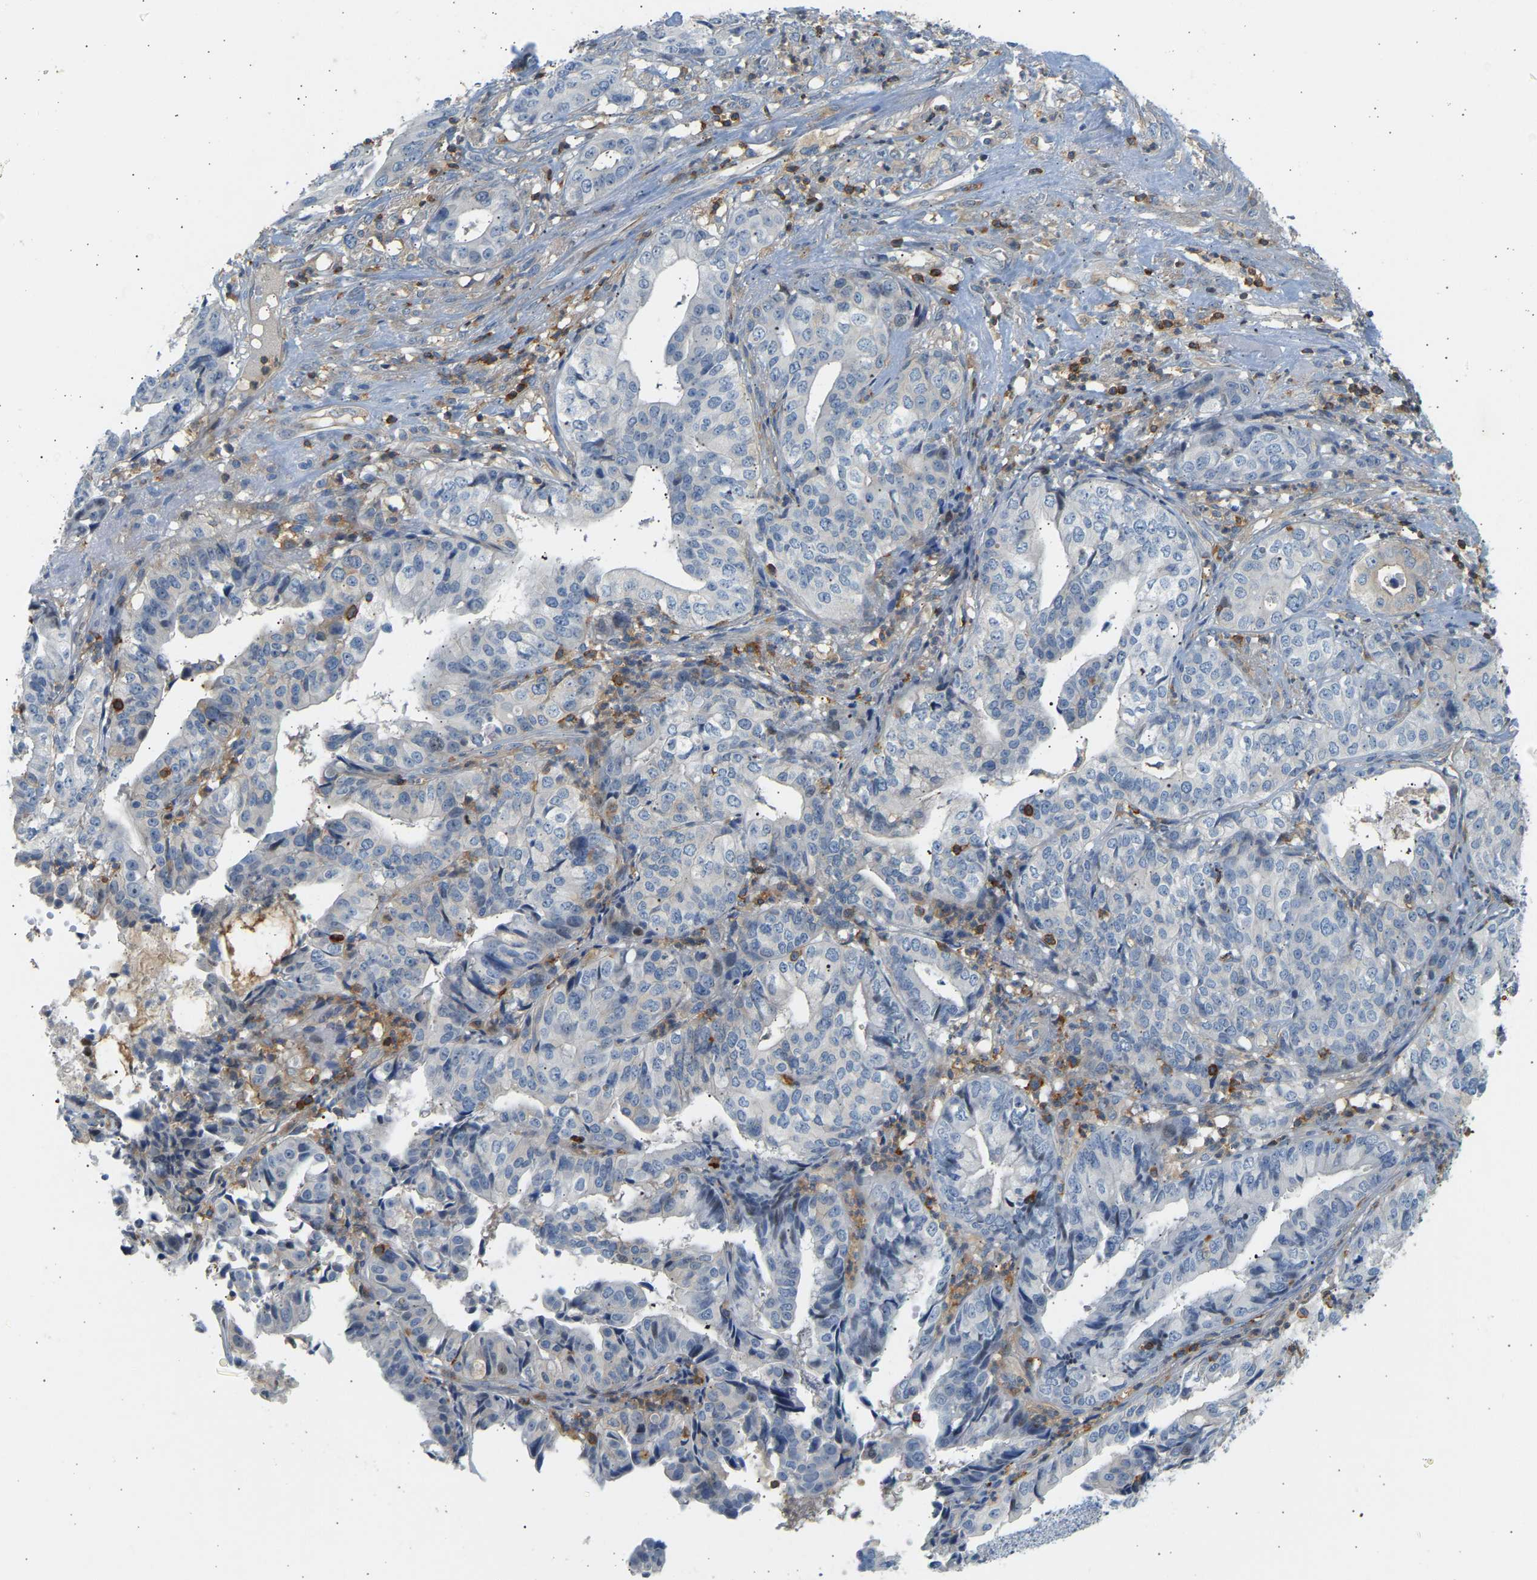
{"staining": {"intensity": "negative", "quantity": "none", "location": "none"}, "tissue": "liver cancer", "cell_type": "Tumor cells", "image_type": "cancer", "snomed": [{"axis": "morphology", "description": "Cholangiocarcinoma"}, {"axis": "topography", "description": "Liver"}], "caption": "An immunohistochemistry (IHC) histopathology image of liver cholangiocarcinoma is shown. There is no staining in tumor cells of liver cholangiocarcinoma.", "gene": "FNBP1", "patient": {"sex": "female", "age": 61}}